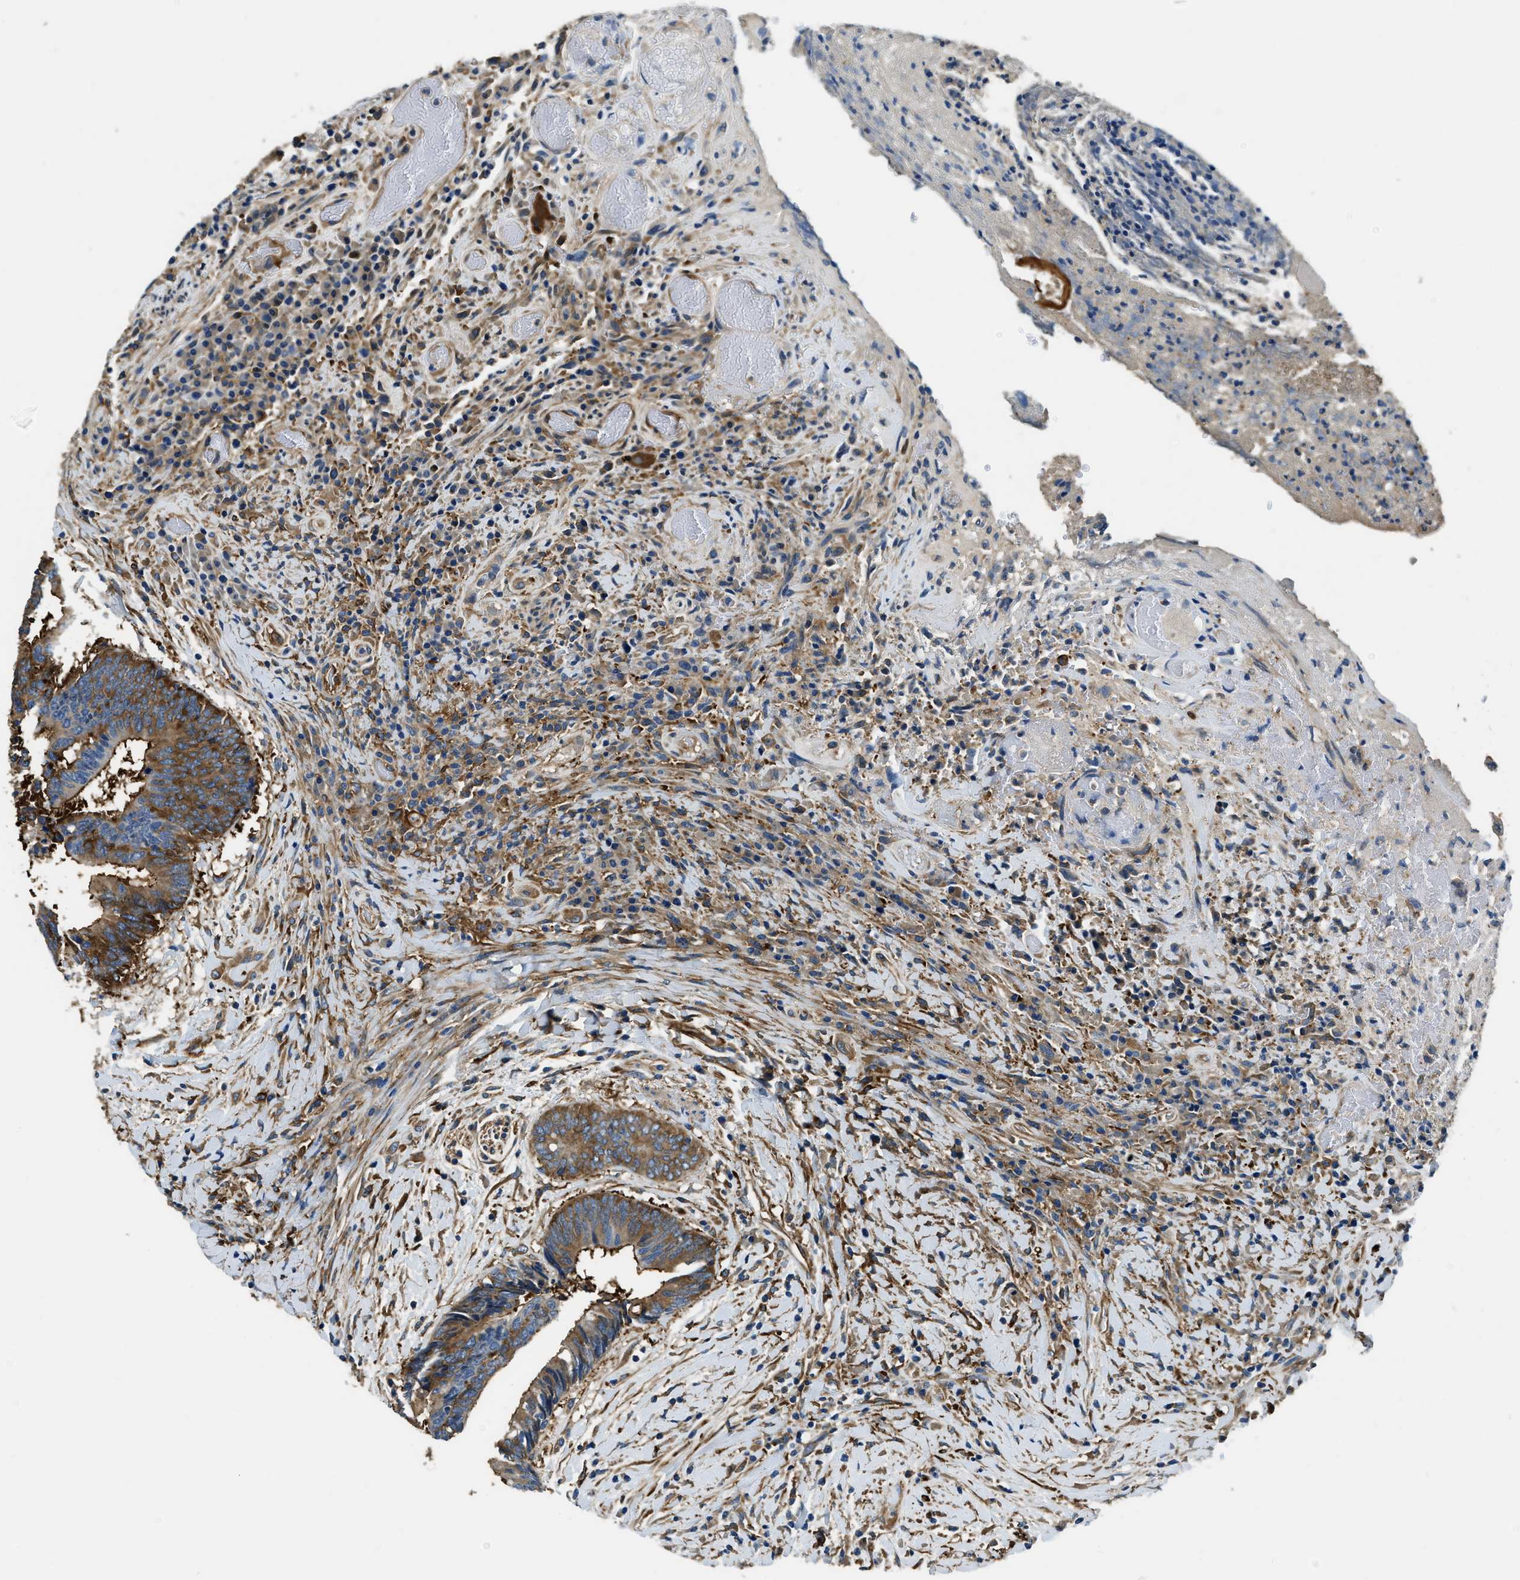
{"staining": {"intensity": "moderate", "quantity": "25%-75%", "location": "cytoplasmic/membranous"}, "tissue": "colorectal cancer", "cell_type": "Tumor cells", "image_type": "cancer", "snomed": [{"axis": "morphology", "description": "Adenocarcinoma, NOS"}, {"axis": "topography", "description": "Rectum"}], "caption": "Colorectal cancer (adenocarcinoma) tissue reveals moderate cytoplasmic/membranous staining in about 25%-75% of tumor cells", "gene": "EEA1", "patient": {"sex": "male", "age": 63}}